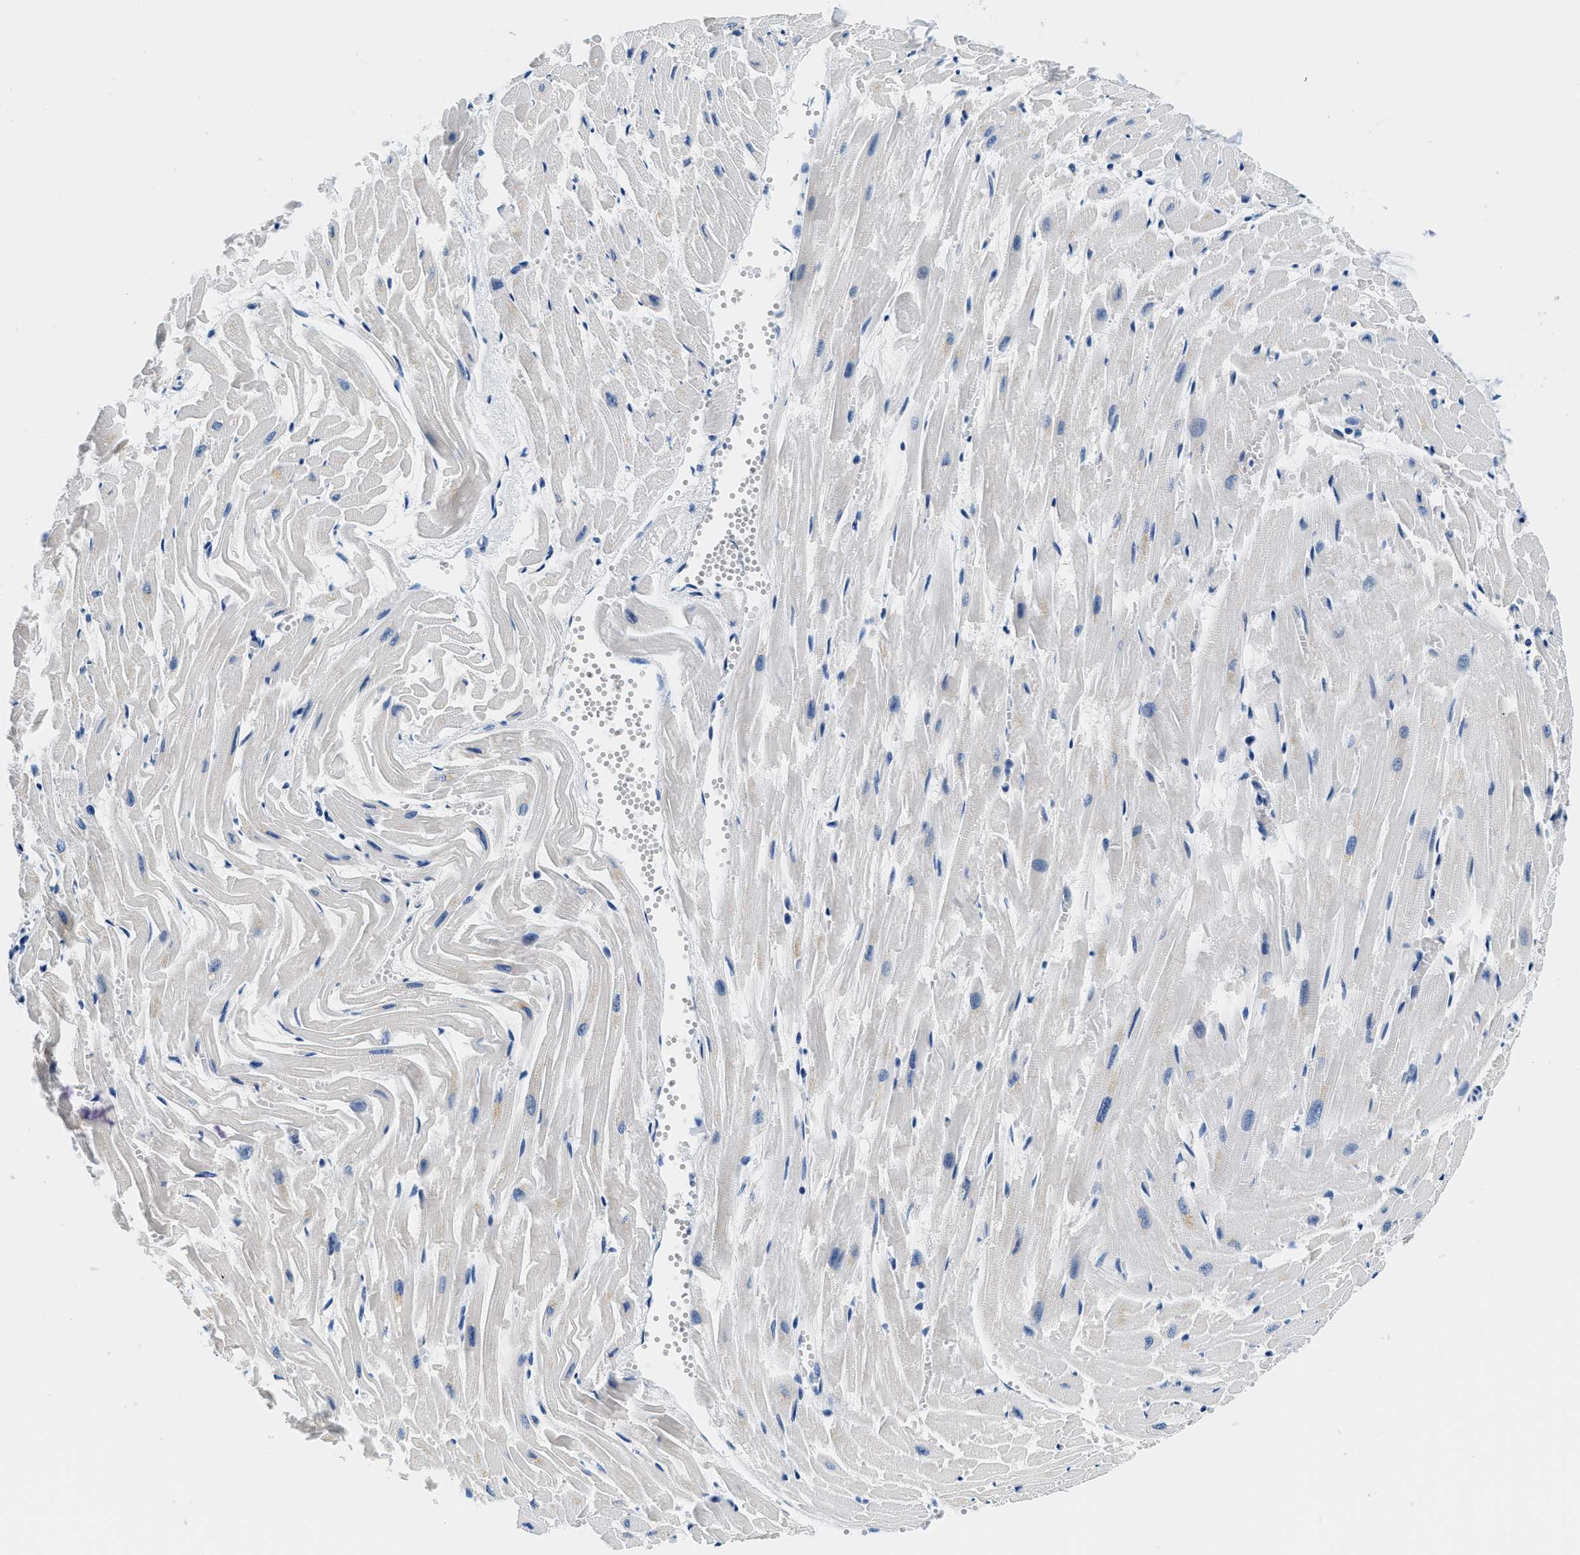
{"staining": {"intensity": "negative", "quantity": "none", "location": "none"}, "tissue": "heart muscle", "cell_type": "Cardiomyocytes", "image_type": "normal", "snomed": [{"axis": "morphology", "description": "Normal tissue, NOS"}, {"axis": "topography", "description": "Heart"}], "caption": "IHC of normal heart muscle exhibits no staining in cardiomyocytes.", "gene": "GSTM3", "patient": {"sex": "female", "age": 19}}